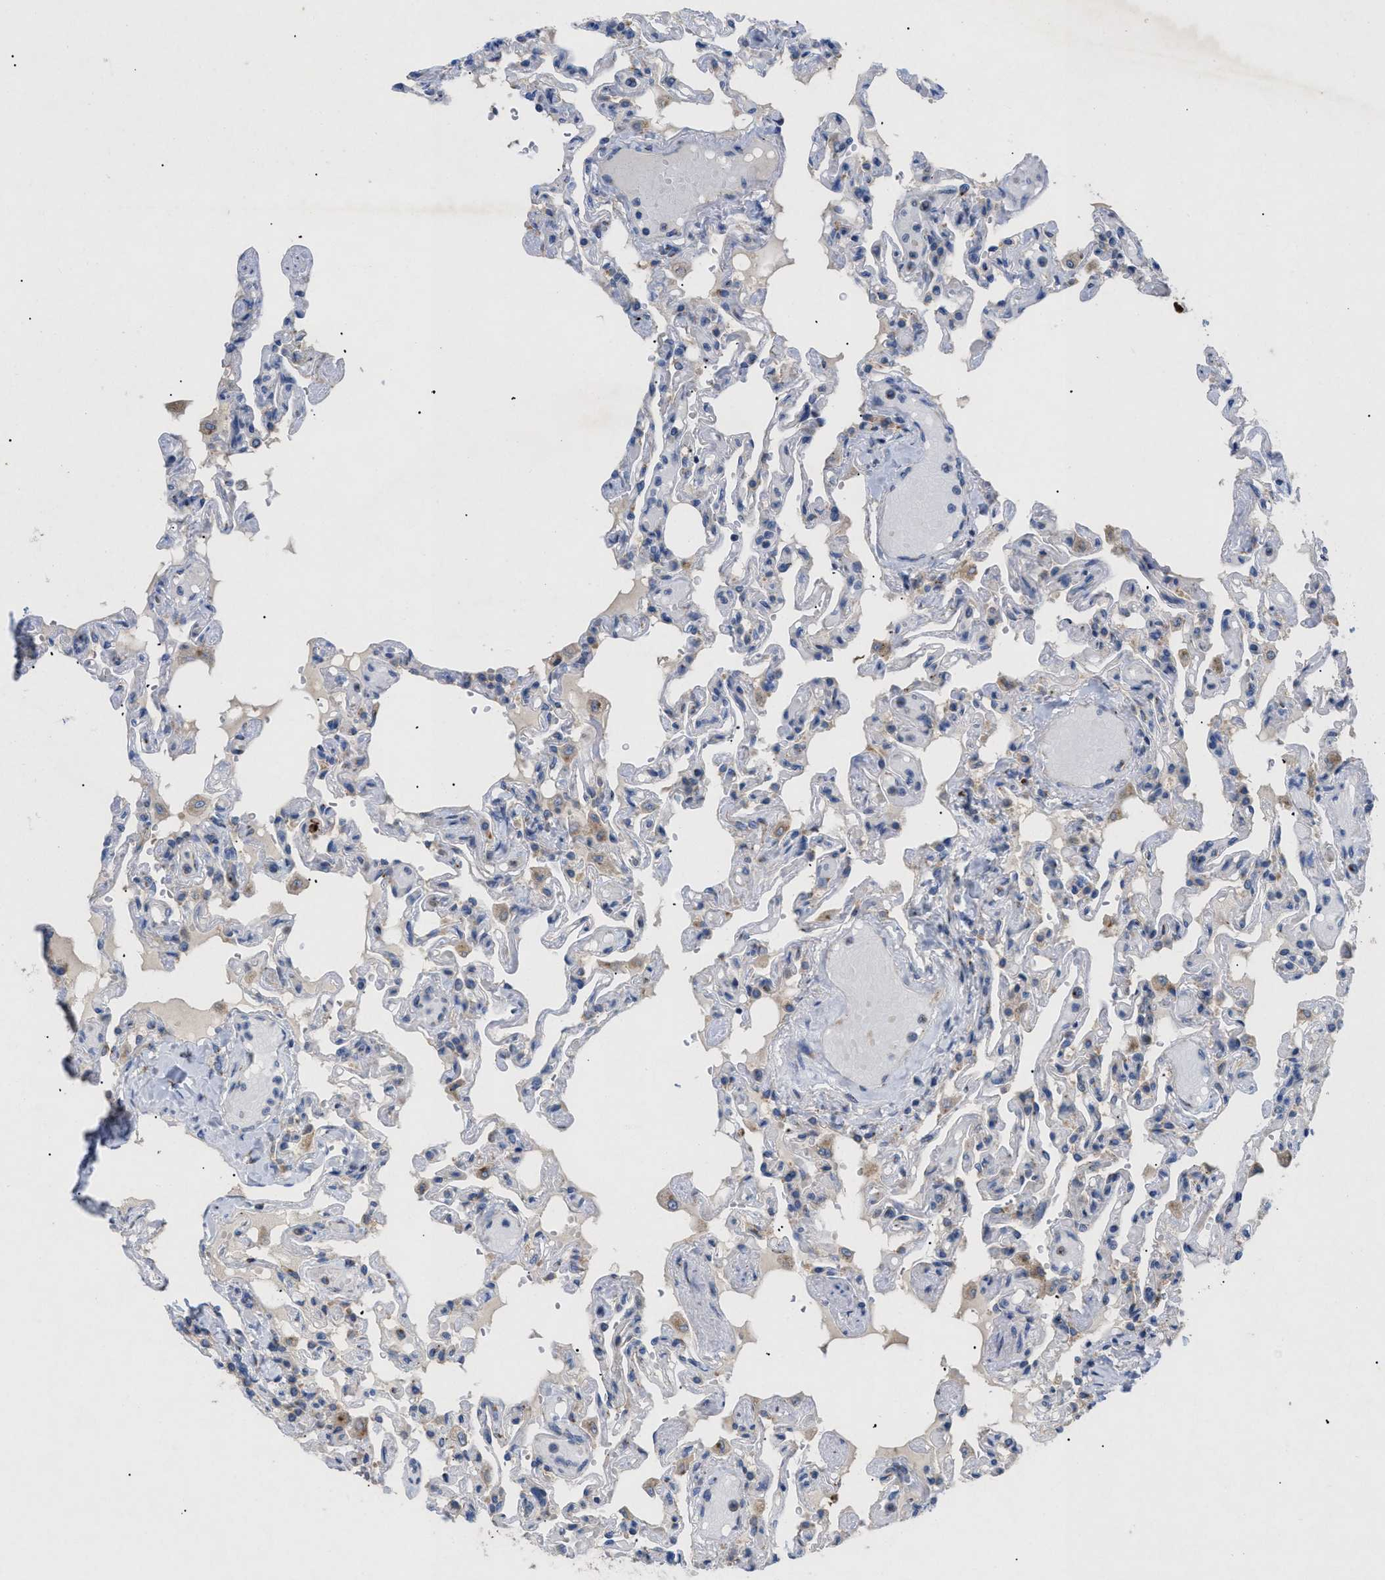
{"staining": {"intensity": "moderate", "quantity": "<25%", "location": "cytoplasmic/membranous"}, "tissue": "lung", "cell_type": "Alveolar cells", "image_type": "normal", "snomed": [{"axis": "morphology", "description": "Normal tissue, NOS"}, {"axis": "topography", "description": "Lung"}], "caption": "A low amount of moderate cytoplasmic/membranous staining is identified in approximately <25% of alveolar cells in normal lung.", "gene": "SLC50A1", "patient": {"sex": "male", "age": 21}}